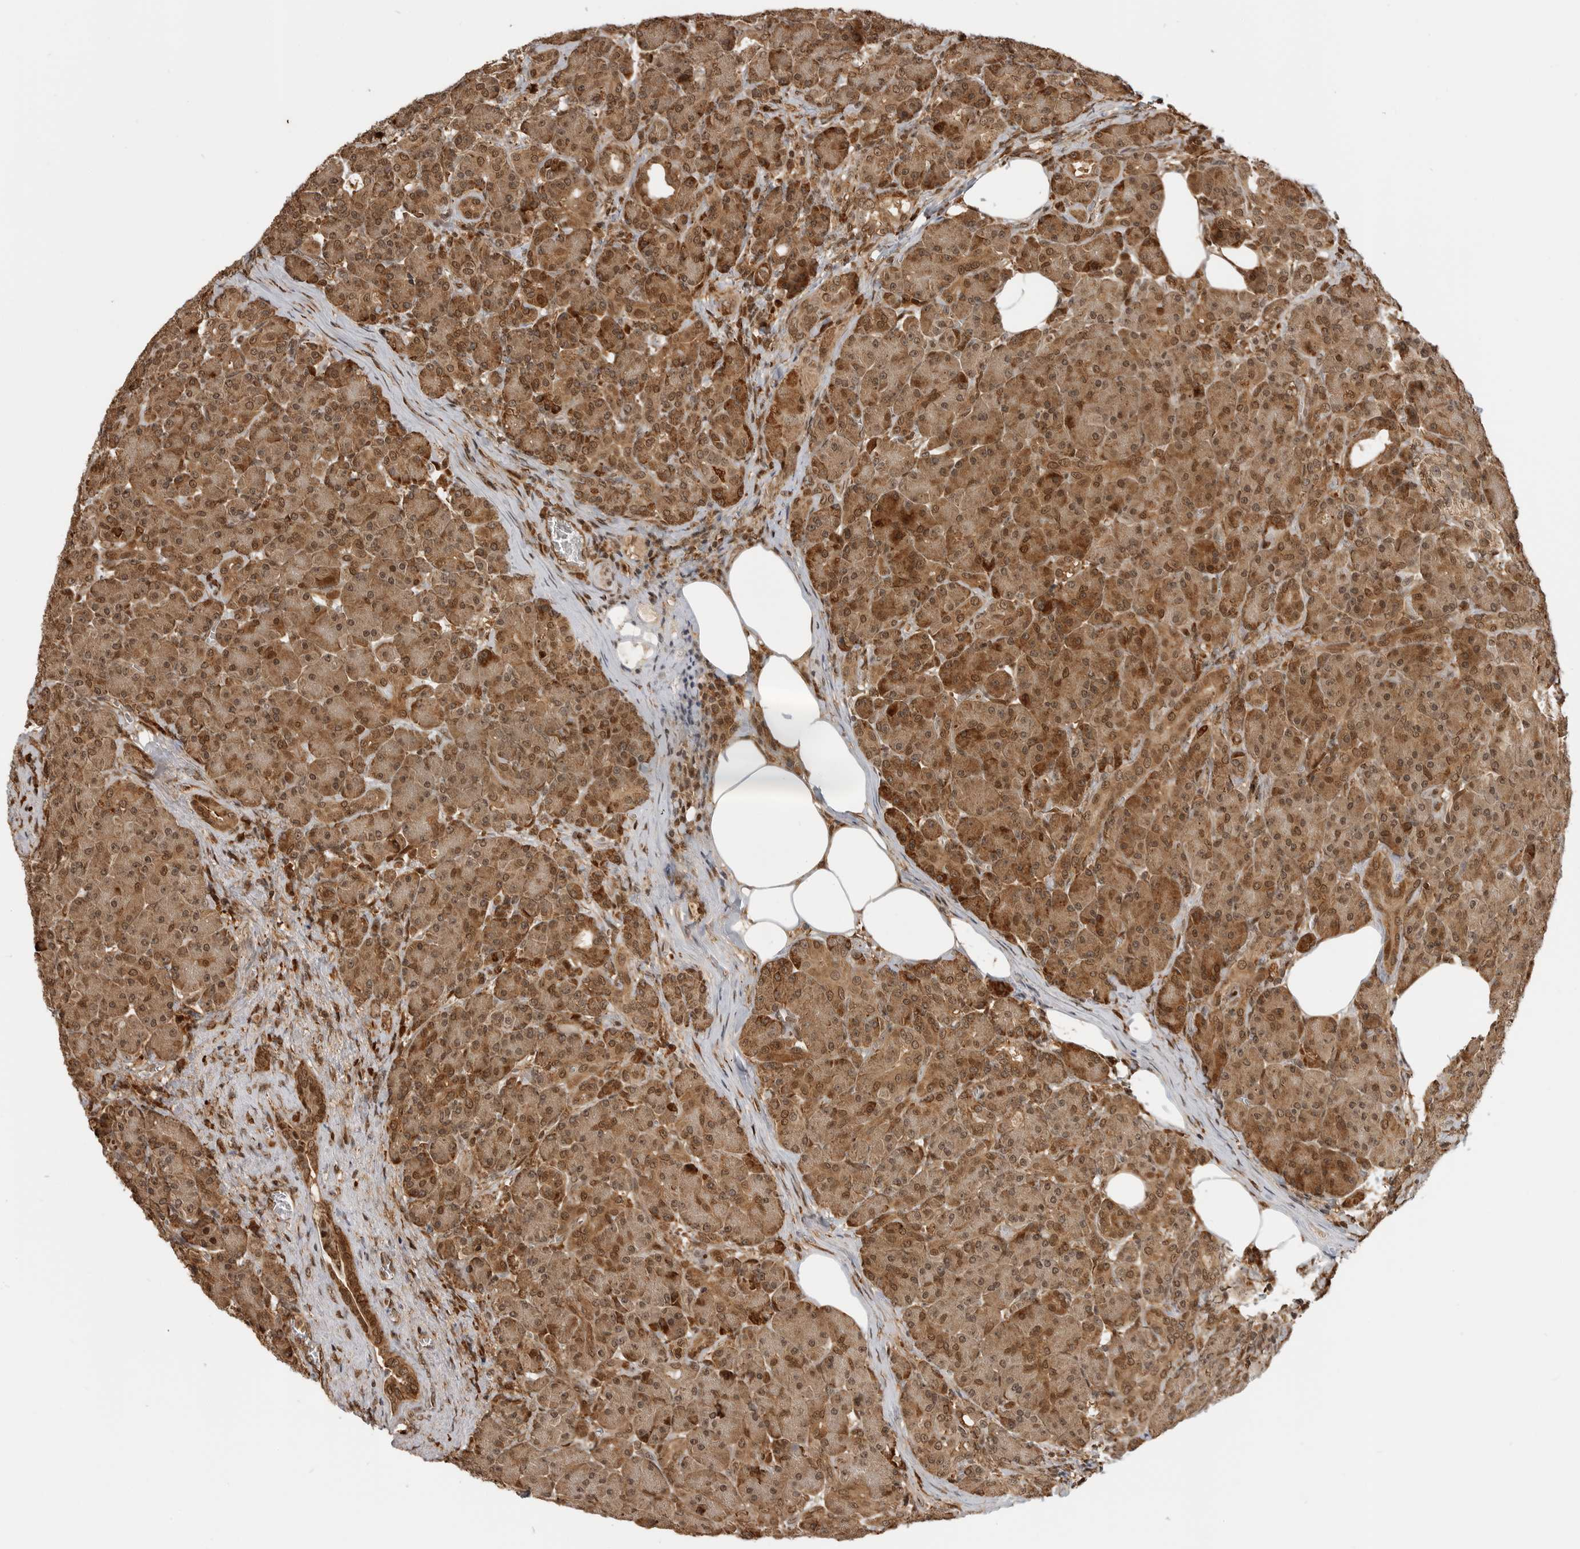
{"staining": {"intensity": "strong", "quantity": ">75%", "location": "cytoplasmic/membranous,nuclear"}, "tissue": "pancreas", "cell_type": "Exocrine glandular cells", "image_type": "normal", "snomed": [{"axis": "morphology", "description": "Normal tissue, NOS"}, {"axis": "topography", "description": "Pancreas"}], "caption": "IHC histopathology image of normal human pancreas stained for a protein (brown), which reveals high levels of strong cytoplasmic/membranous,nuclear staining in about >75% of exocrine glandular cells.", "gene": "BMP2K", "patient": {"sex": "male", "age": 63}}